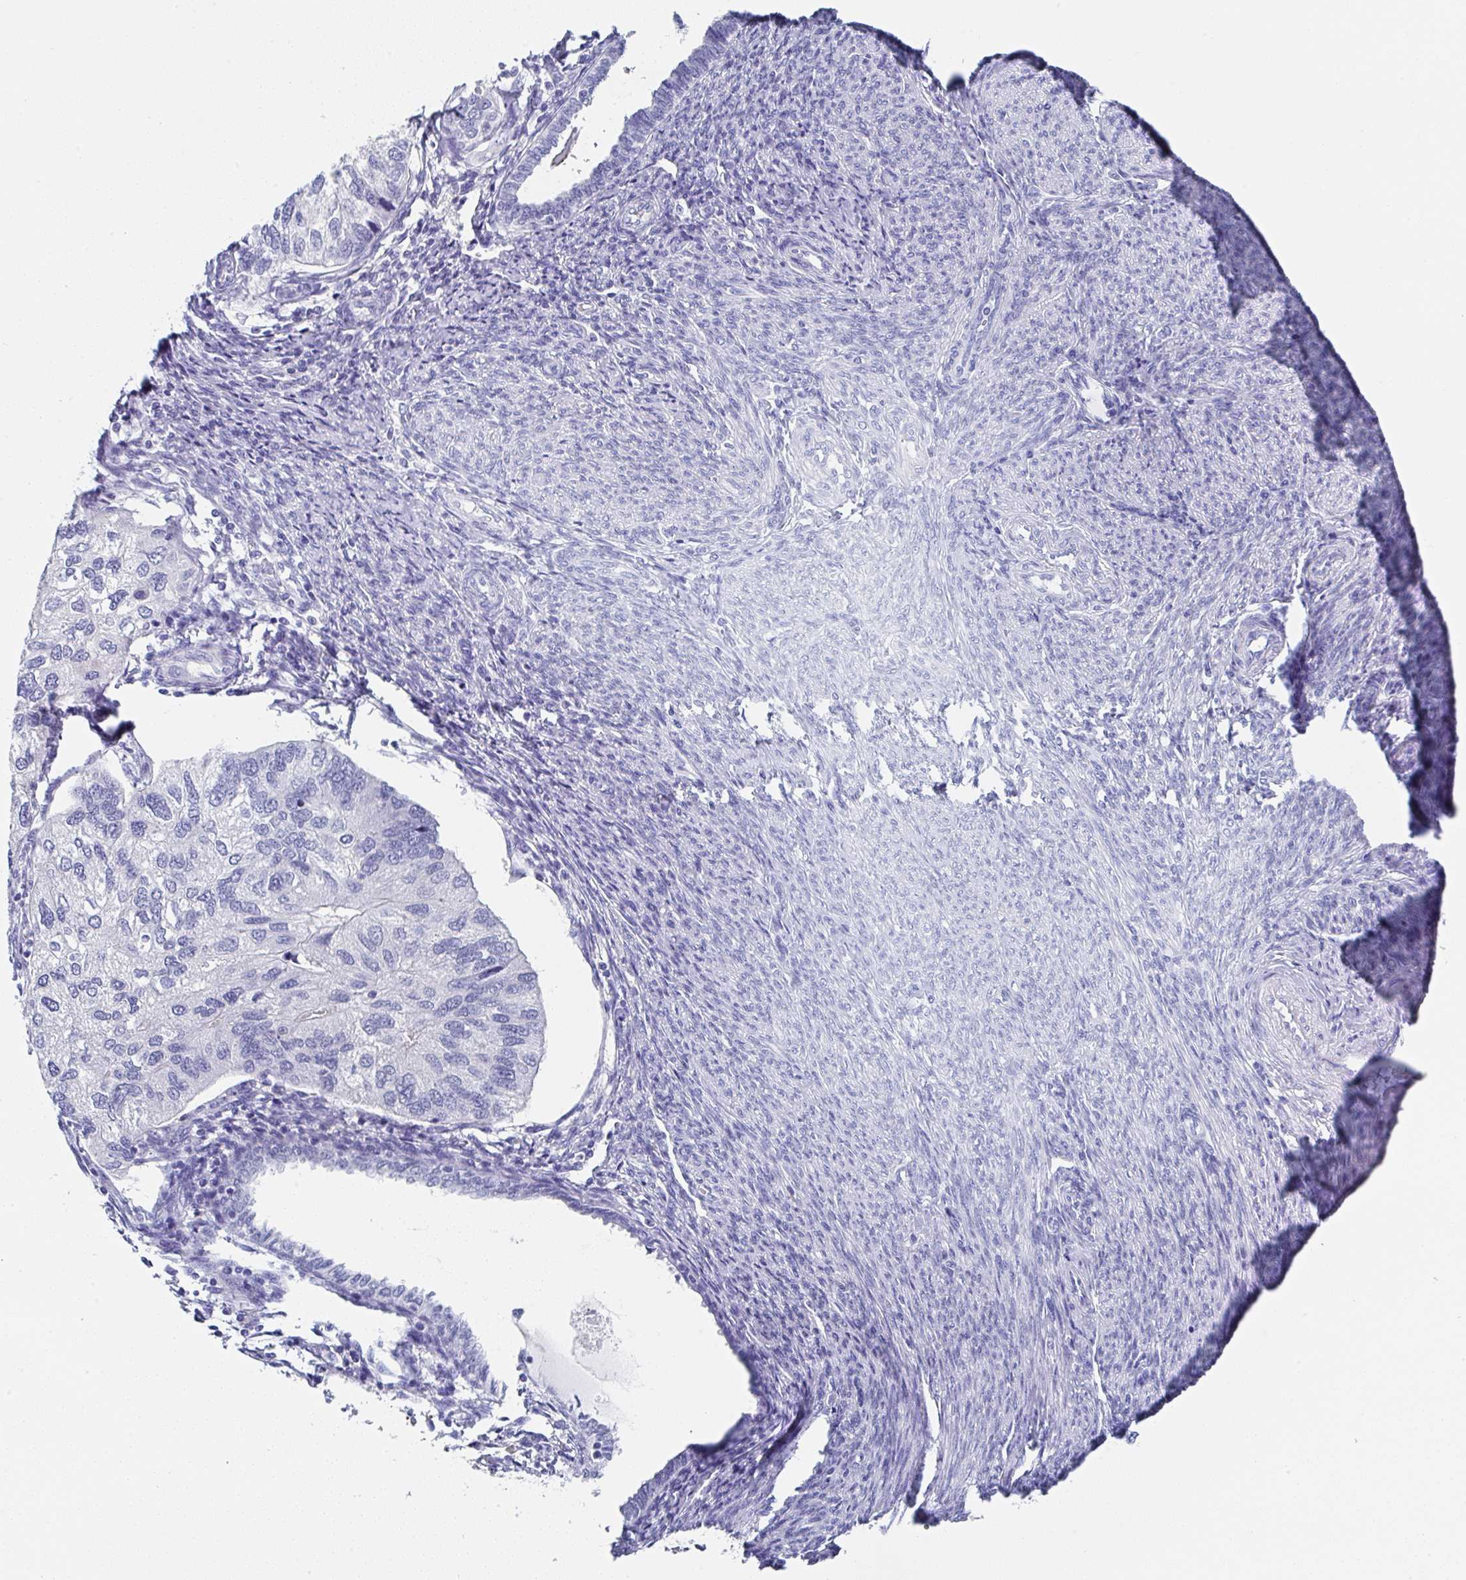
{"staining": {"intensity": "negative", "quantity": "none", "location": "none"}, "tissue": "endometrial cancer", "cell_type": "Tumor cells", "image_type": "cancer", "snomed": [{"axis": "morphology", "description": "Carcinoma, NOS"}, {"axis": "topography", "description": "Uterus"}], "caption": "This is an IHC photomicrograph of carcinoma (endometrial). There is no staining in tumor cells.", "gene": "TNFRSF8", "patient": {"sex": "female", "age": 76}}